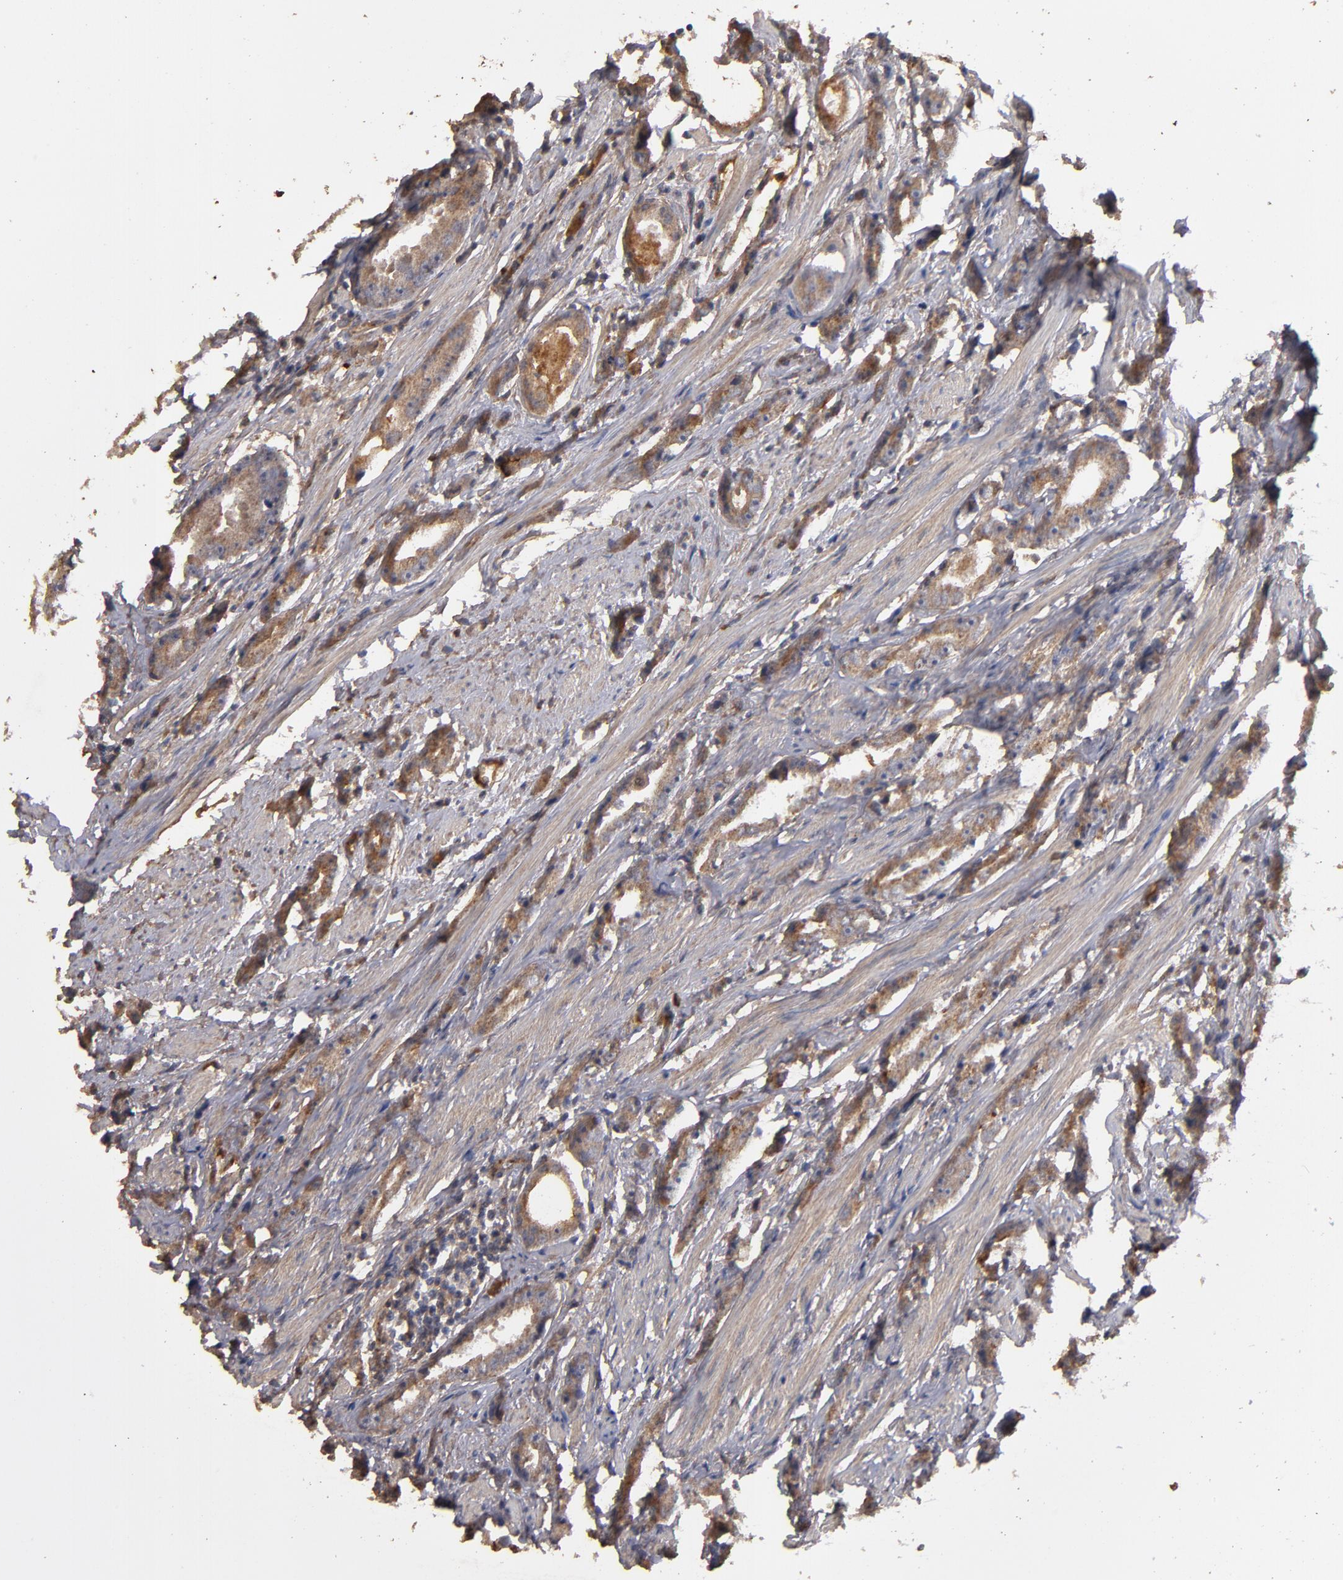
{"staining": {"intensity": "strong", "quantity": ">75%", "location": "cytoplasmic/membranous"}, "tissue": "prostate cancer", "cell_type": "Tumor cells", "image_type": "cancer", "snomed": [{"axis": "morphology", "description": "Adenocarcinoma, Medium grade"}, {"axis": "topography", "description": "Prostate"}], "caption": "Immunohistochemistry (IHC) (DAB) staining of prostate cancer reveals strong cytoplasmic/membranous protein expression in about >75% of tumor cells.", "gene": "DIPK2B", "patient": {"sex": "male", "age": 53}}